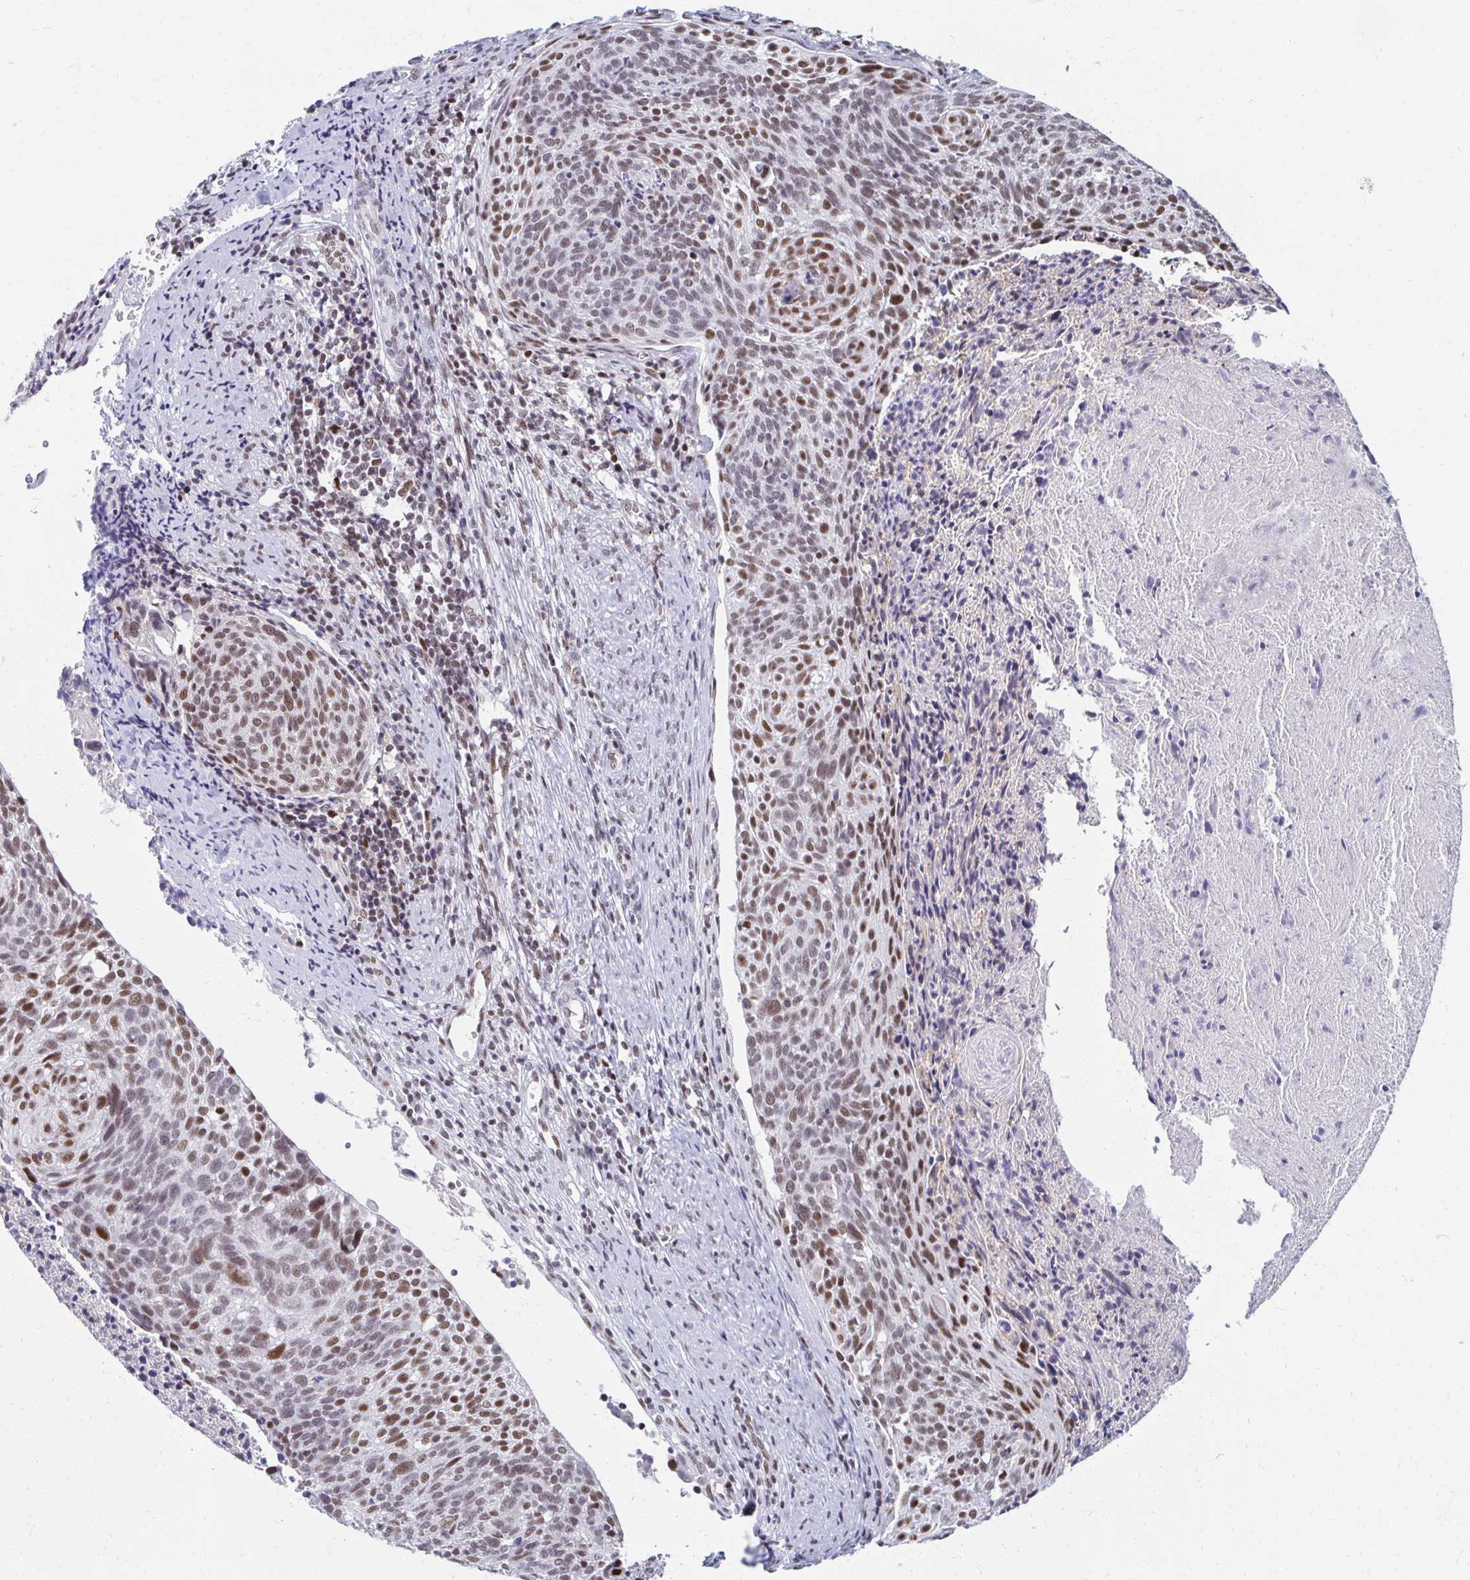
{"staining": {"intensity": "moderate", "quantity": "25%-75%", "location": "nuclear"}, "tissue": "cervical cancer", "cell_type": "Tumor cells", "image_type": "cancer", "snomed": [{"axis": "morphology", "description": "Squamous cell carcinoma, NOS"}, {"axis": "topography", "description": "Cervix"}], "caption": "IHC of cervical cancer shows medium levels of moderate nuclear staining in approximately 25%-75% of tumor cells. Immunohistochemistry stains the protein of interest in brown and the nuclei are stained blue.", "gene": "IRF7", "patient": {"sex": "female", "age": 49}}